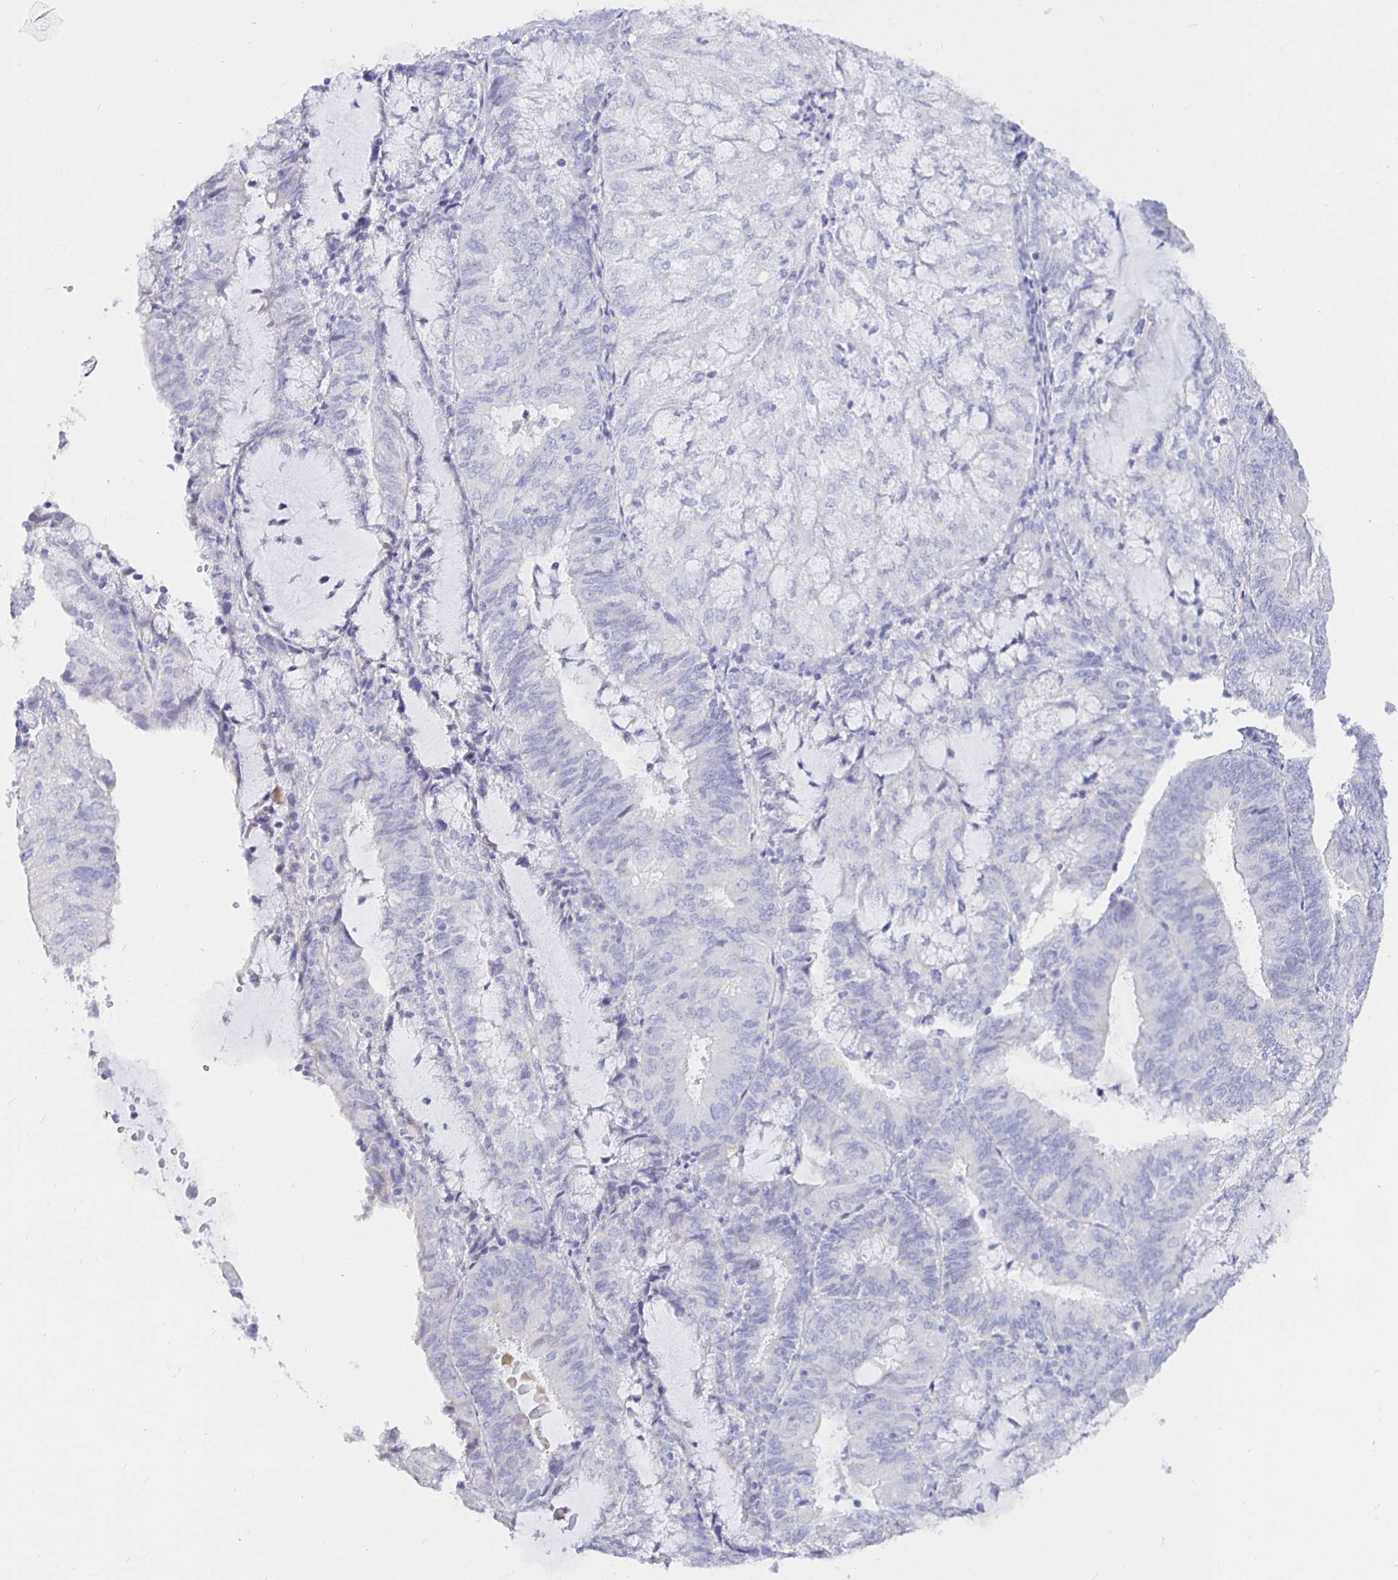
{"staining": {"intensity": "negative", "quantity": "none", "location": "none"}, "tissue": "endometrial cancer", "cell_type": "Tumor cells", "image_type": "cancer", "snomed": [{"axis": "morphology", "description": "Adenocarcinoma, NOS"}, {"axis": "topography", "description": "Endometrium"}], "caption": "An image of human endometrial cancer is negative for staining in tumor cells. (Stains: DAB (3,3'-diaminobenzidine) IHC with hematoxylin counter stain, Microscopy: brightfield microscopy at high magnification).", "gene": "UMOD", "patient": {"sex": "female", "age": 81}}